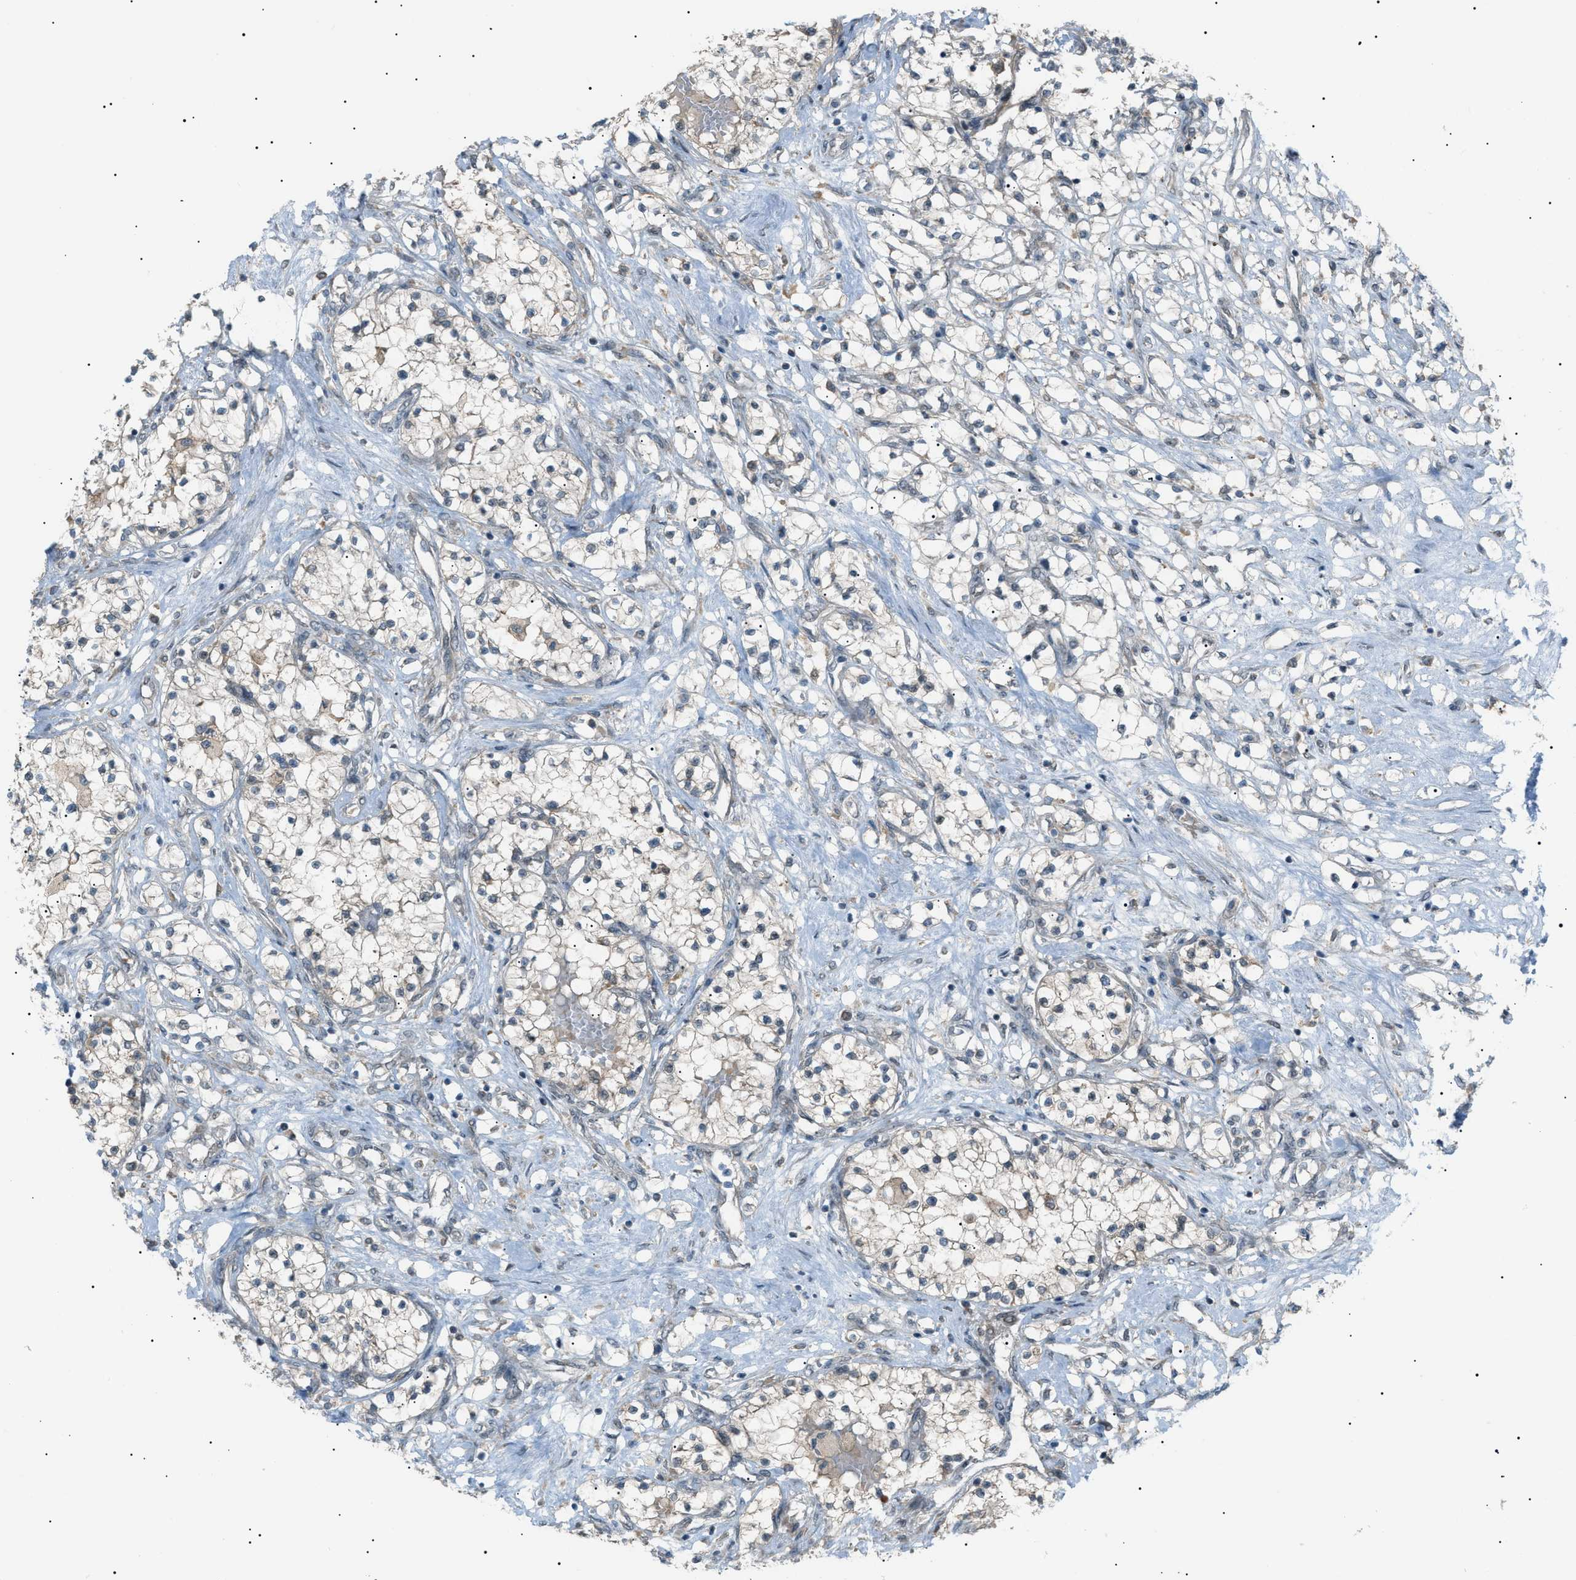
{"staining": {"intensity": "negative", "quantity": "none", "location": "none"}, "tissue": "renal cancer", "cell_type": "Tumor cells", "image_type": "cancer", "snomed": [{"axis": "morphology", "description": "Adenocarcinoma, NOS"}, {"axis": "topography", "description": "Kidney"}], "caption": "Micrograph shows no protein expression in tumor cells of renal adenocarcinoma tissue. (DAB immunohistochemistry (IHC) with hematoxylin counter stain).", "gene": "LPIN2", "patient": {"sex": "male", "age": 68}}